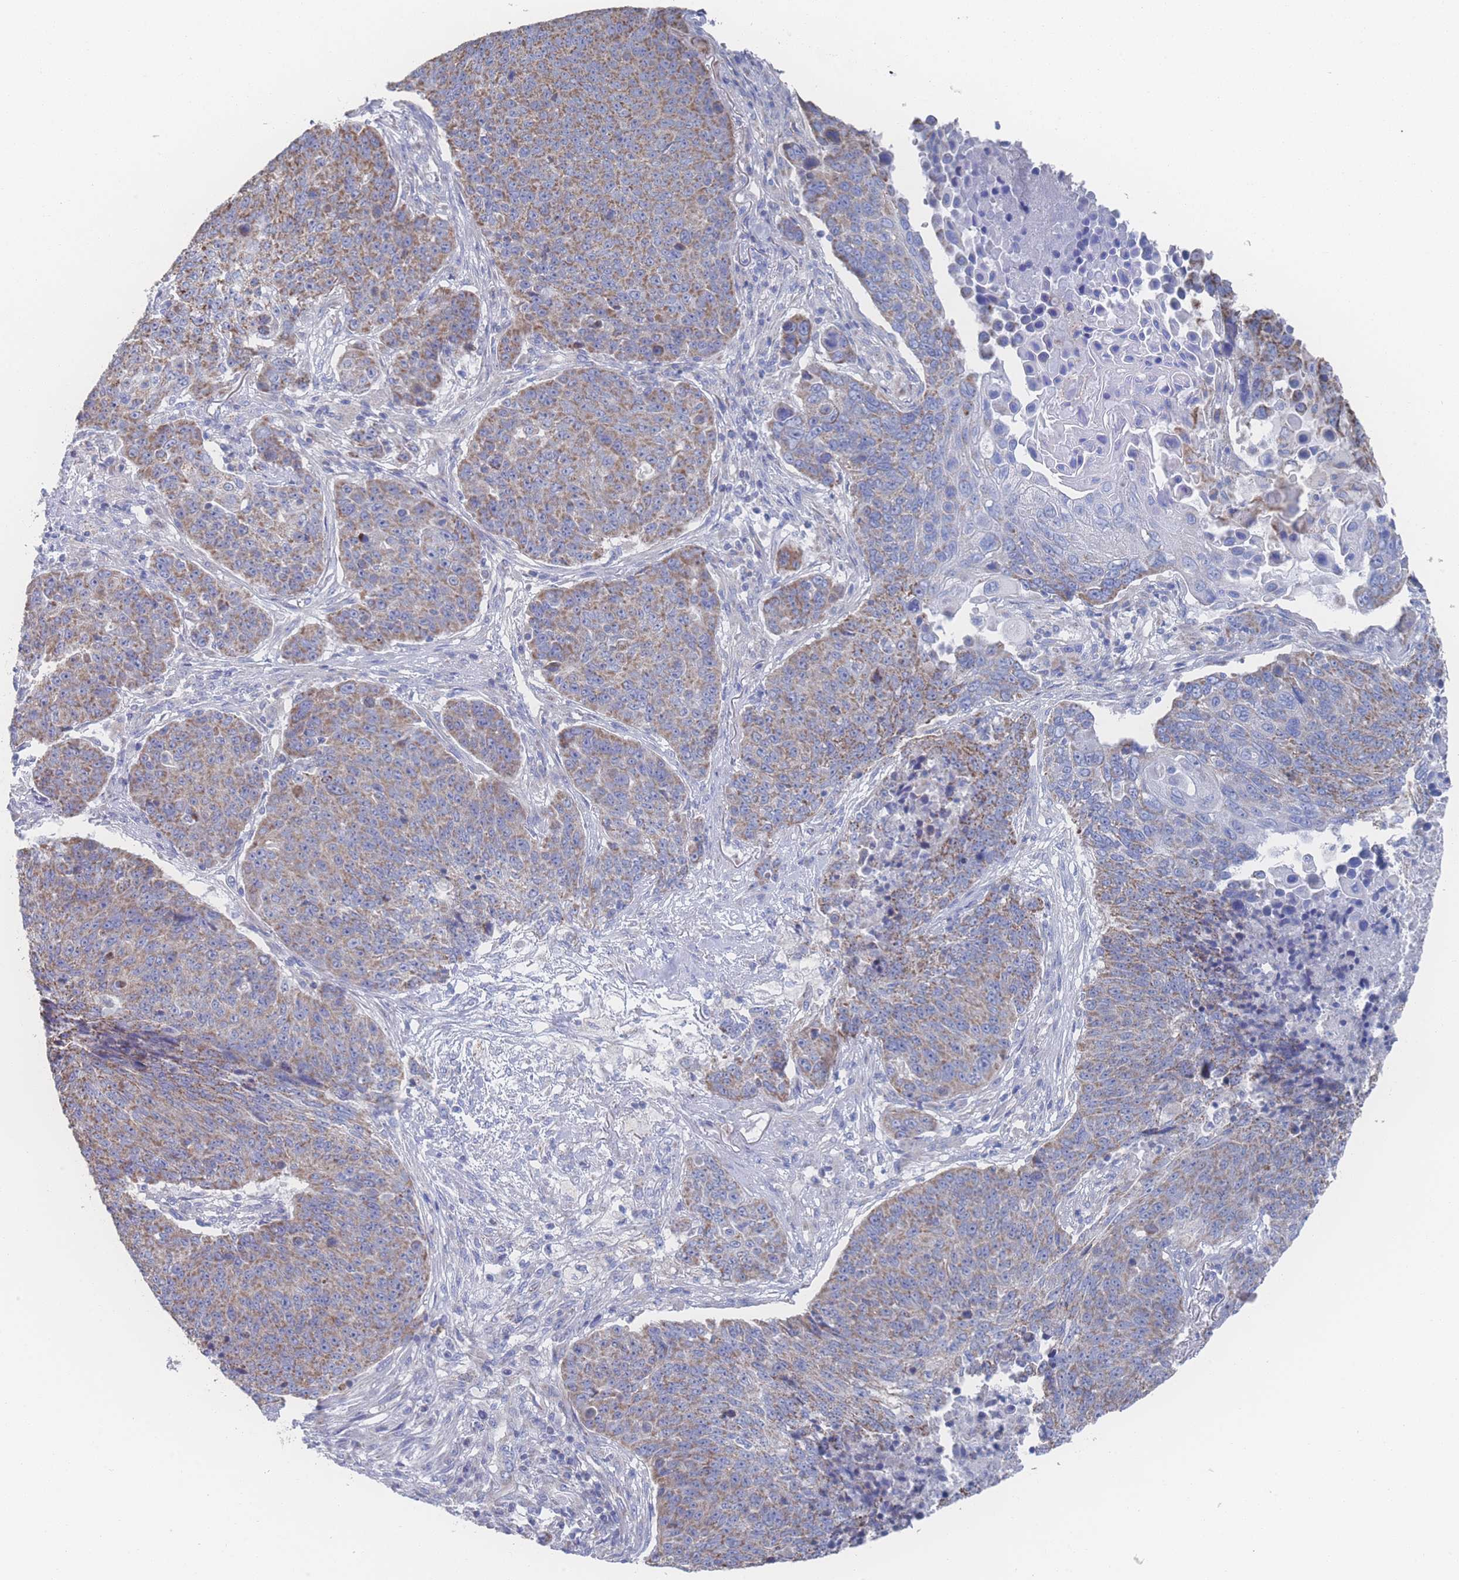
{"staining": {"intensity": "moderate", "quantity": ">75%", "location": "cytoplasmic/membranous"}, "tissue": "lung cancer", "cell_type": "Tumor cells", "image_type": "cancer", "snomed": [{"axis": "morphology", "description": "Normal tissue, NOS"}, {"axis": "morphology", "description": "Squamous cell carcinoma, NOS"}, {"axis": "topography", "description": "Lymph node"}, {"axis": "topography", "description": "Lung"}], "caption": "A medium amount of moderate cytoplasmic/membranous staining is appreciated in about >75% of tumor cells in lung cancer (squamous cell carcinoma) tissue.", "gene": "SNPH", "patient": {"sex": "male", "age": 66}}